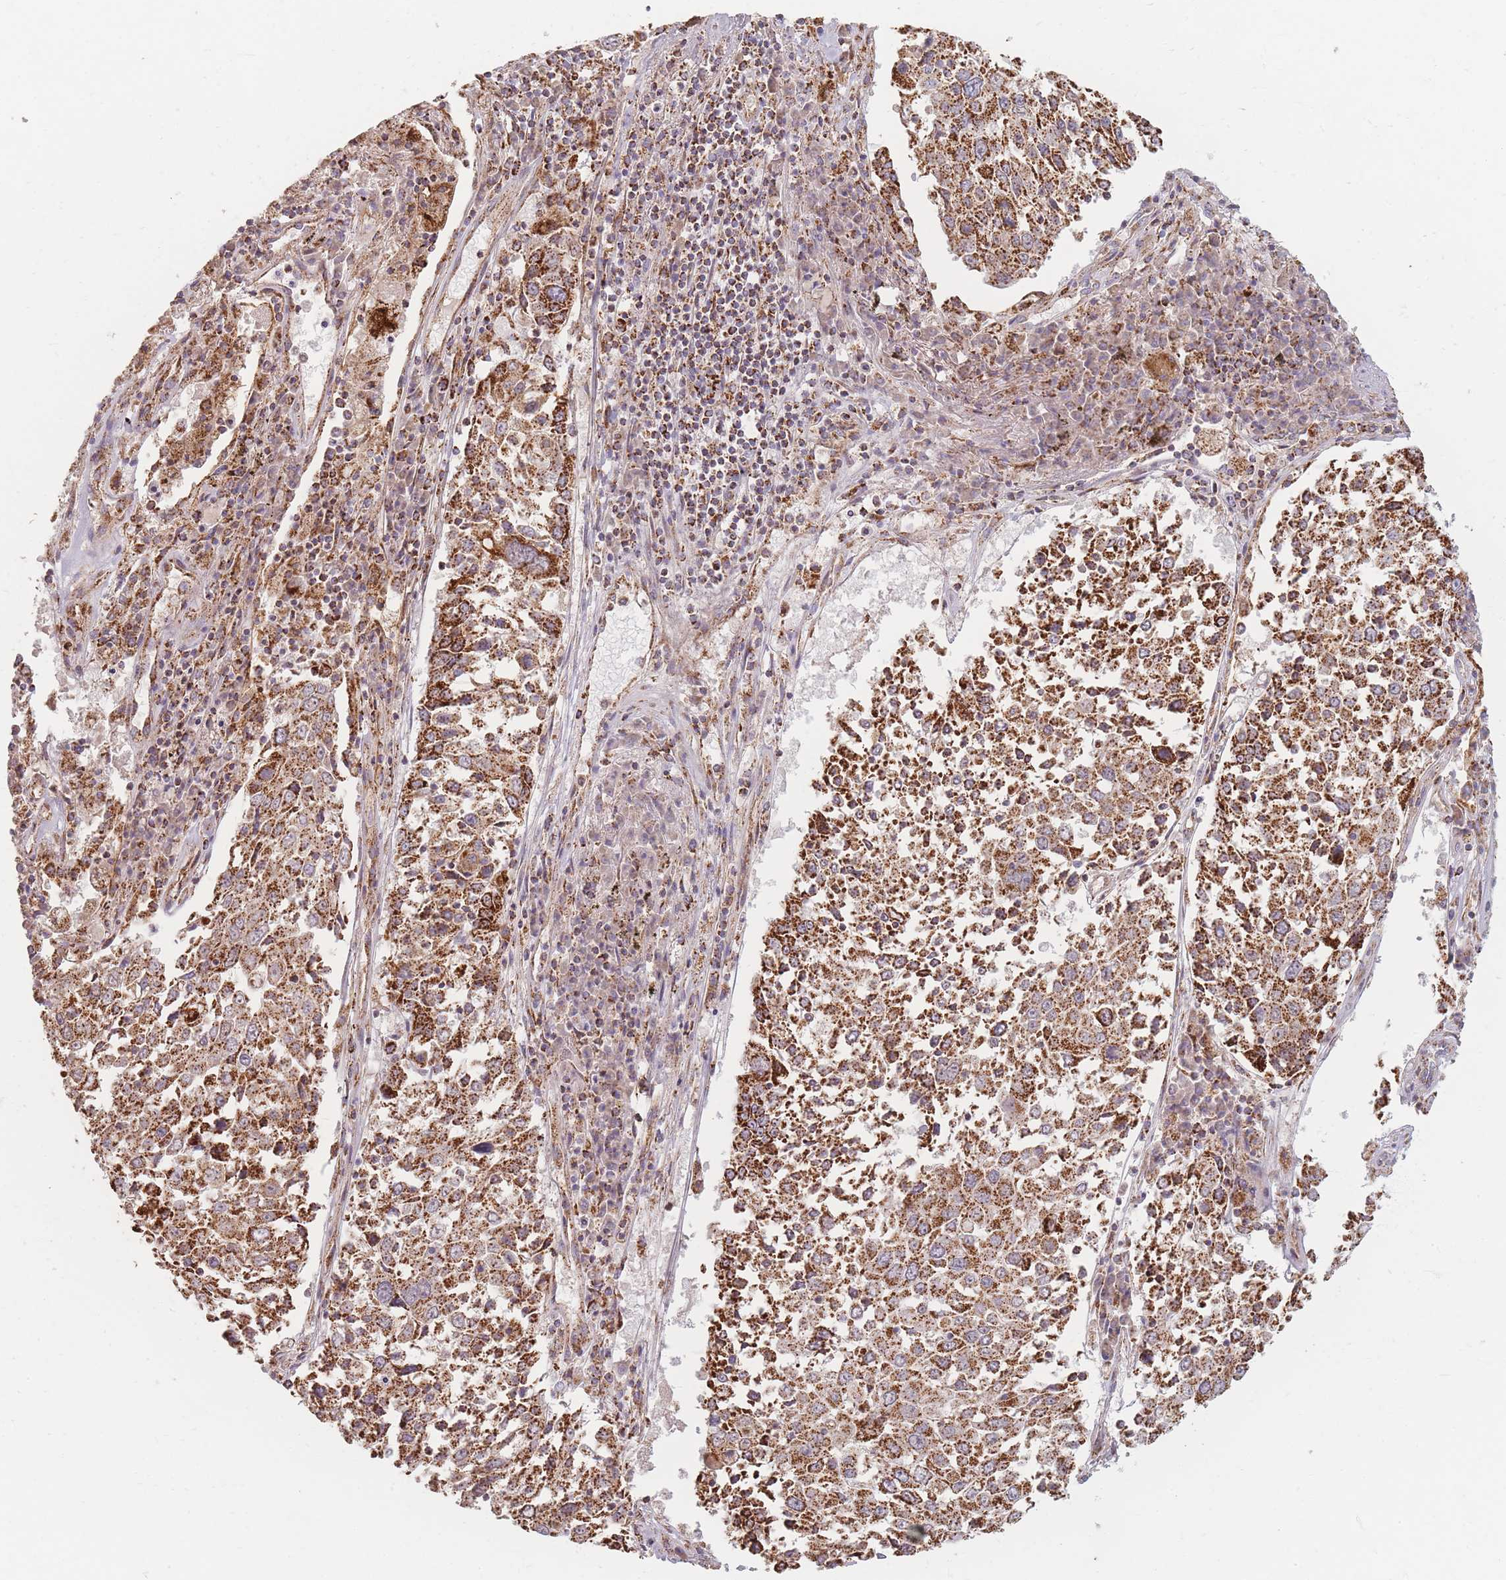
{"staining": {"intensity": "strong", "quantity": ">75%", "location": "cytoplasmic/membranous"}, "tissue": "lung cancer", "cell_type": "Tumor cells", "image_type": "cancer", "snomed": [{"axis": "morphology", "description": "Squamous cell carcinoma, NOS"}, {"axis": "topography", "description": "Lung"}], "caption": "Lung squamous cell carcinoma tissue reveals strong cytoplasmic/membranous staining in about >75% of tumor cells", "gene": "ESRP2", "patient": {"sex": "male", "age": 65}}